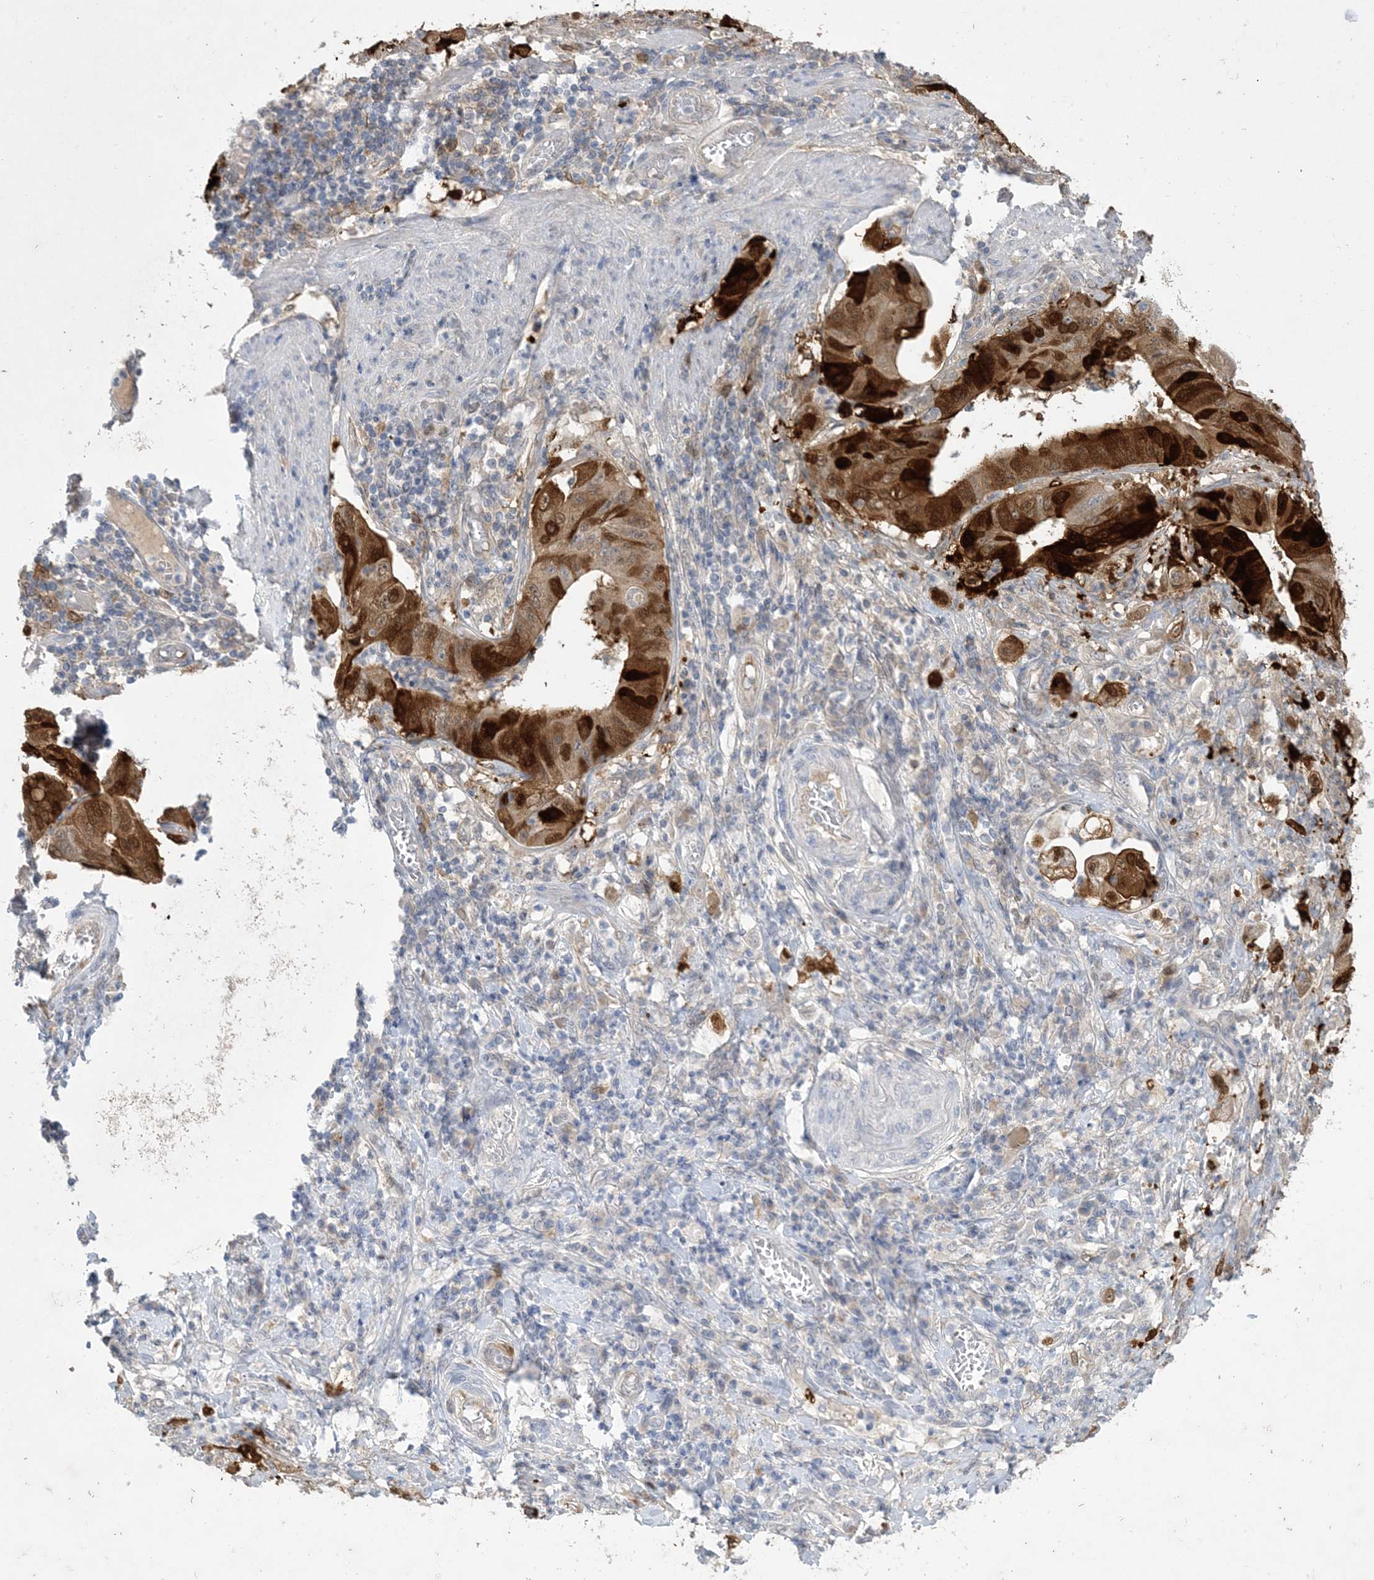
{"staining": {"intensity": "strong", "quantity": ">75%", "location": "cytoplasmic/membranous,nuclear"}, "tissue": "stomach cancer", "cell_type": "Tumor cells", "image_type": "cancer", "snomed": [{"axis": "morphology", "description": "Adenocarcinoma, NOS"}, {"axis": "topography", "description": "Stomach"}], "caption": "A micrograph of stomach adenocarcinoma stained for a protein demonstrates strong cytoplasmic/membranous and nuclear brown staining in tumor cells.", "gene": "HMGCS1", "patient": {"sex": "female", "age": 73}}